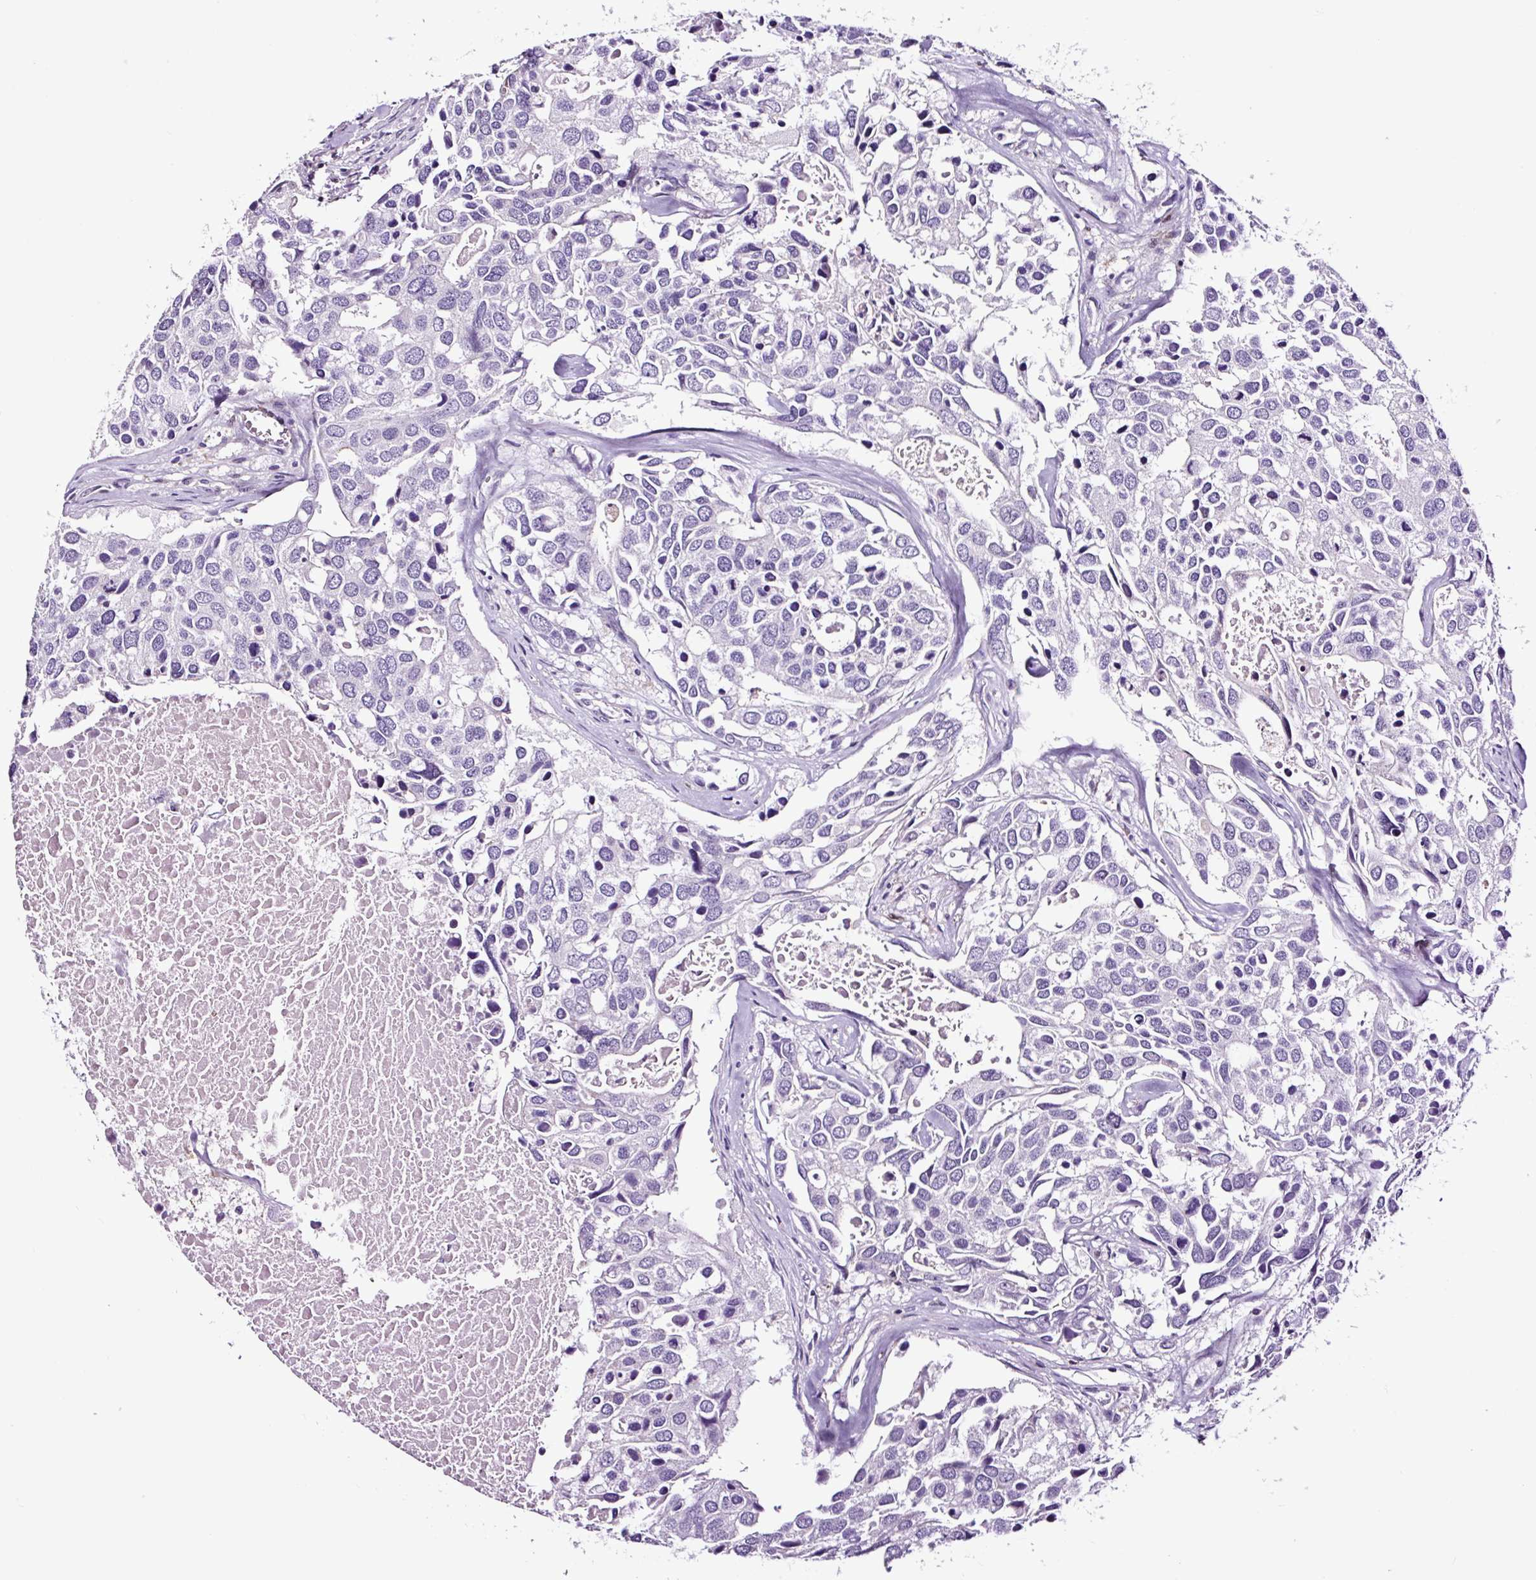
{"staining": {"intensity": "negative", "quantity": "none", "location": "none"}, "tissue": "breast cancer", "cell_type": "Tumor cells", "image_type": "cancer", "snomed": [{"axis": "morphology", "description": "Duct carcinoma"}, {"axis": "topography", "description": "Breast"}], "caption": "This is an IHC photomicrograph of human breast invasive ductal carcinoma. There is no positivity in tumor cells.", "gene": "TAFA3", "patient": {"sex": "female", "age": 83}}